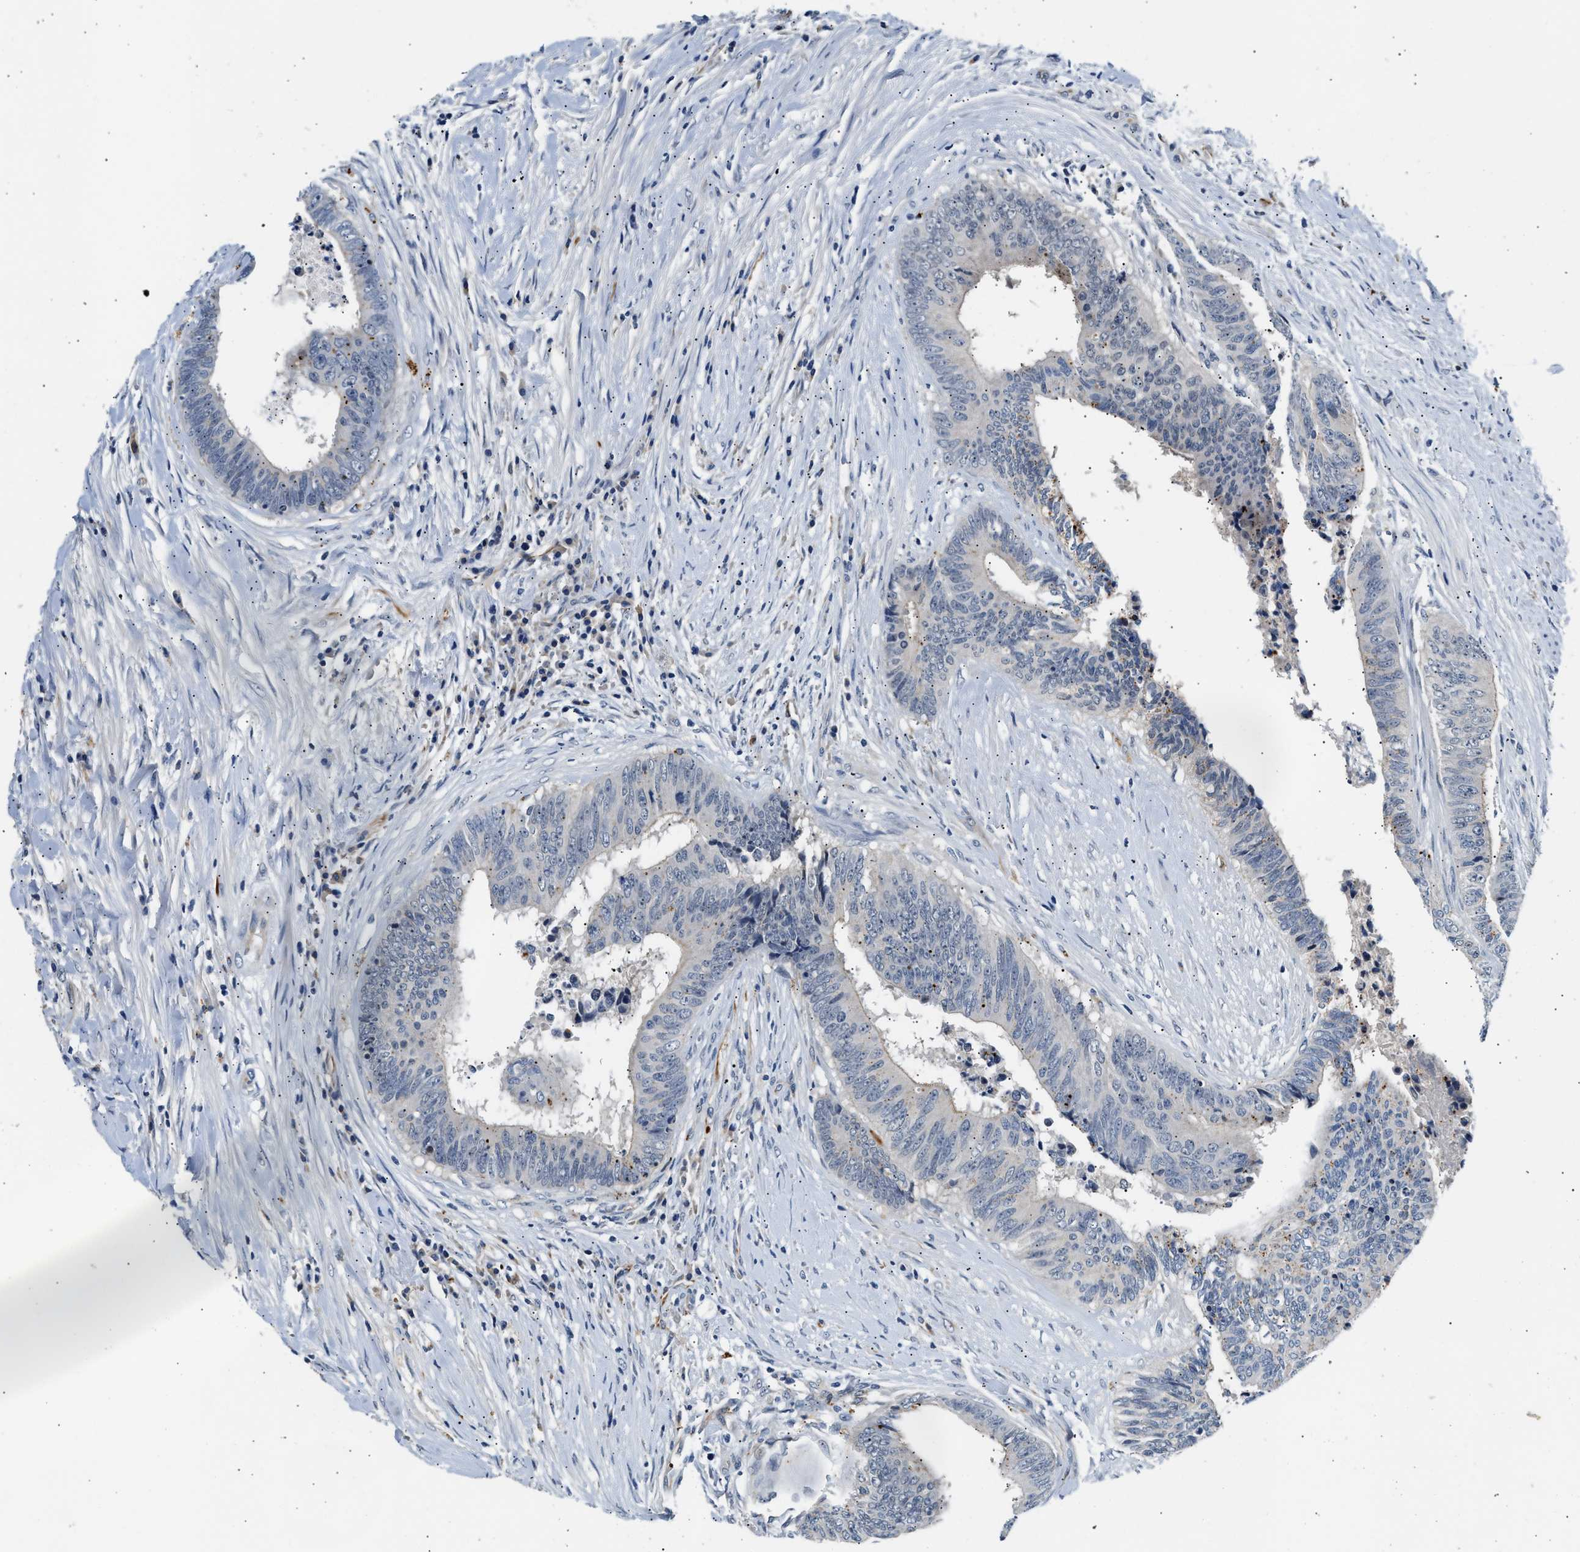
{"staining": {"intensity": "negative", "quantity": "none", "location": "none"}, "tissue": "colorectal cancer", "cell_type": "Tumor cells", "image_type": "cancer", "snomed": [{"axis": "morphology", "description": "Adenocarcinoma, NOS"}, {"axis": "topography", "description": "Rectum"}], "caption": "Tumor cells are negative for brown protein staining in colorectal adenocarcinoma. The staining is performed using DAB (3,3'-diaminobenzidine) brown chromogen with nuclei counter-stained in using hematoxylin.", "gene": "MED22", "patient": {"sex": "male", "age": 72}}